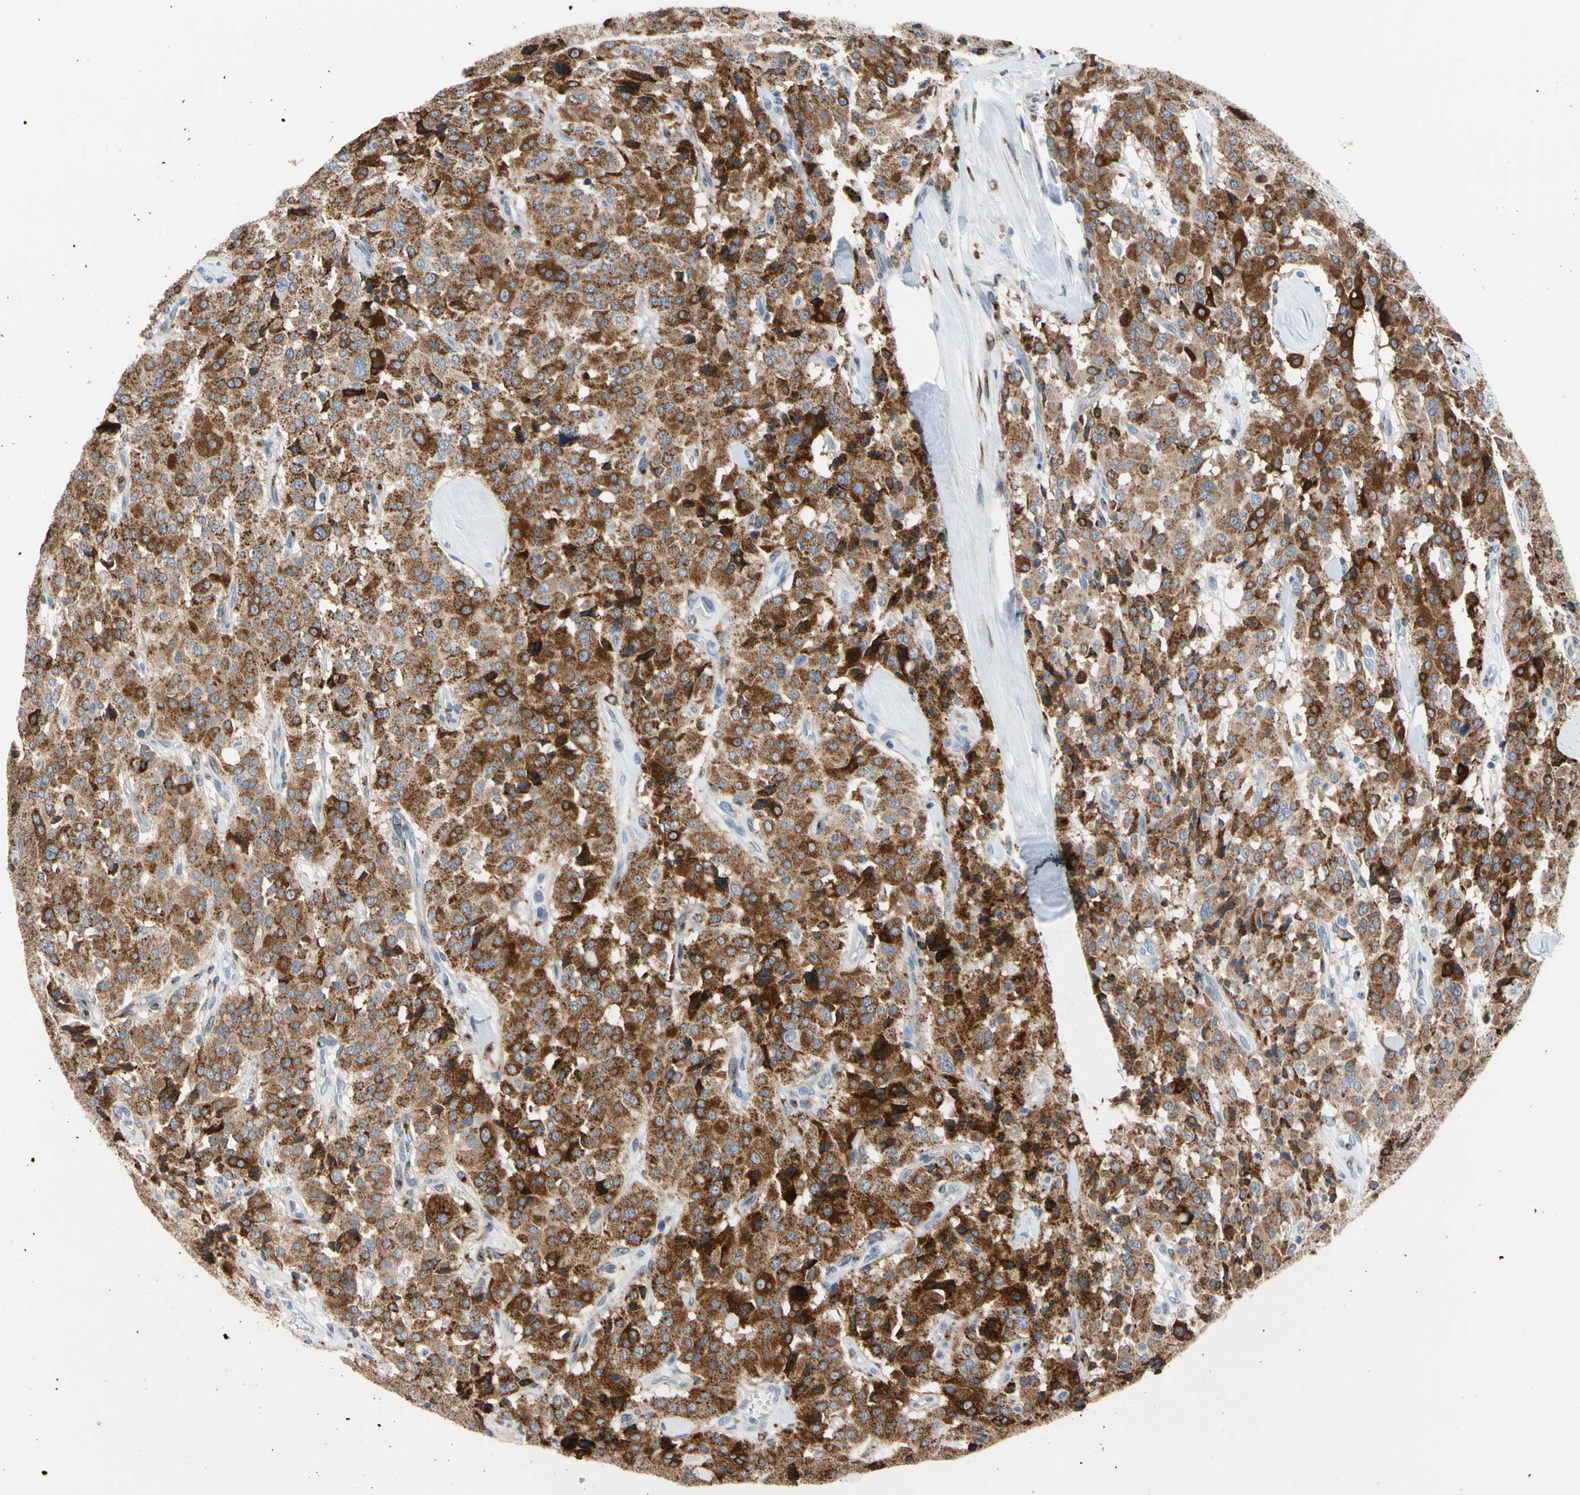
{"staining": {"intensity": "strong", "quantity": ">75%", "location": "cytoplasmic/membranous"}, "tissue": "carcinoid", "cell_type": "Tumor cells", "image_type": "cancer", "snomed": [{"axis": "morphology", "description": "Carcinoid, malignant, NOS"}, {"axis": "topography", "description": "Lung"}], "caption": "There is high levels of strong cytoplasmic/membranous positivity in tumor cells of carcinoid, as demonstrated by immunohistochemical staining (brown color).", "gene": "NUCB1", "patient": {"sex": "male", "age": 30}}